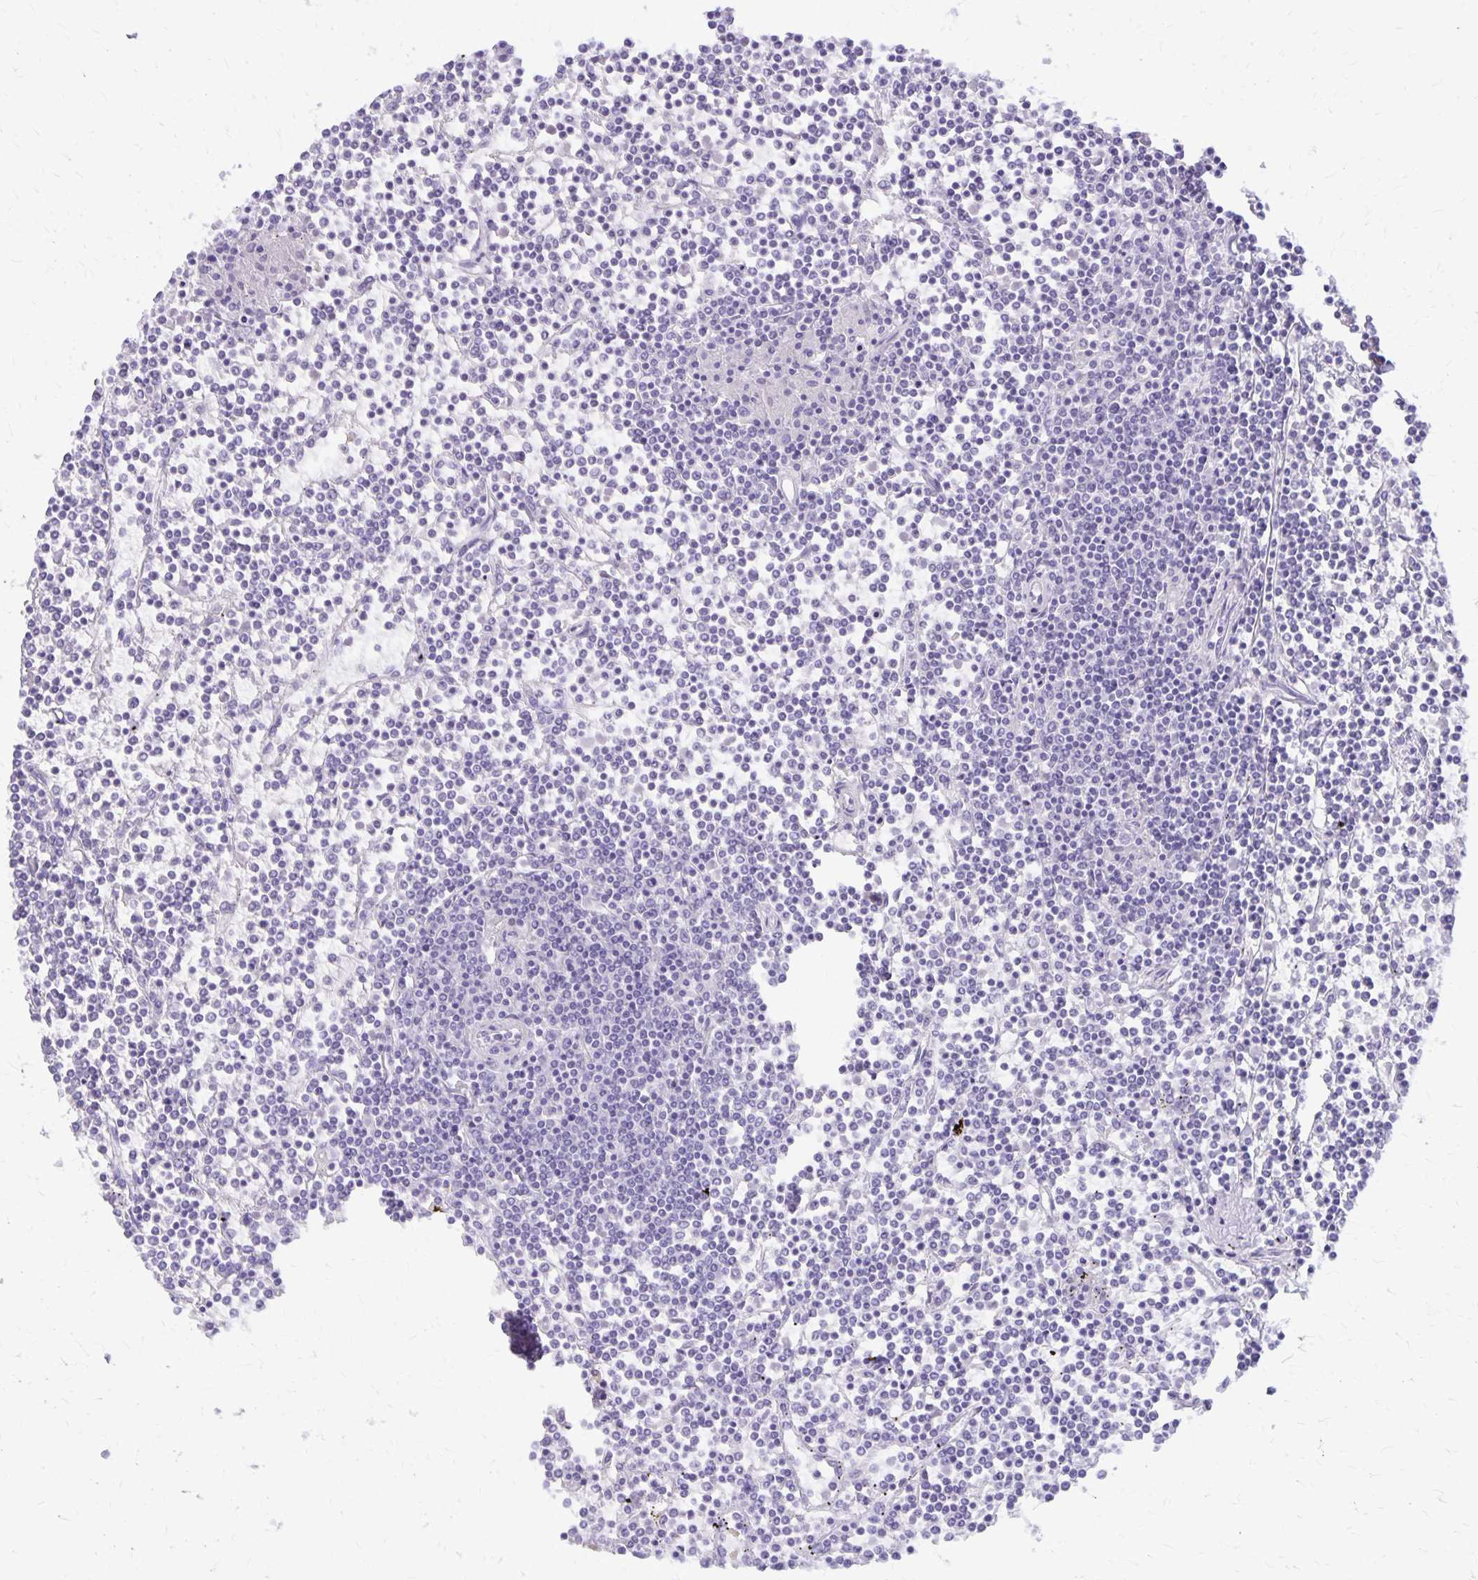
{"staining": {"intensity": "negative", "quantity": "none", "location": "none"}, "tissue": "lymphoma", "cell_type": "Tumor cells", "image_type": "cancer", "snomed": [{"axis": "morphology", "description": "Malignant lymphoma, non-Hodgkin's type, Low grade"}, {"axis": "topography", "description": "Spleen"}], "caption": "Immunohistochemistry (IHC) of malignant lymphoma, non-Hodgkin's type (low-grade) shows no expression in tumor cells.", "gene": "DEFA5", "patient": {"sex": "female", "age": 19}}